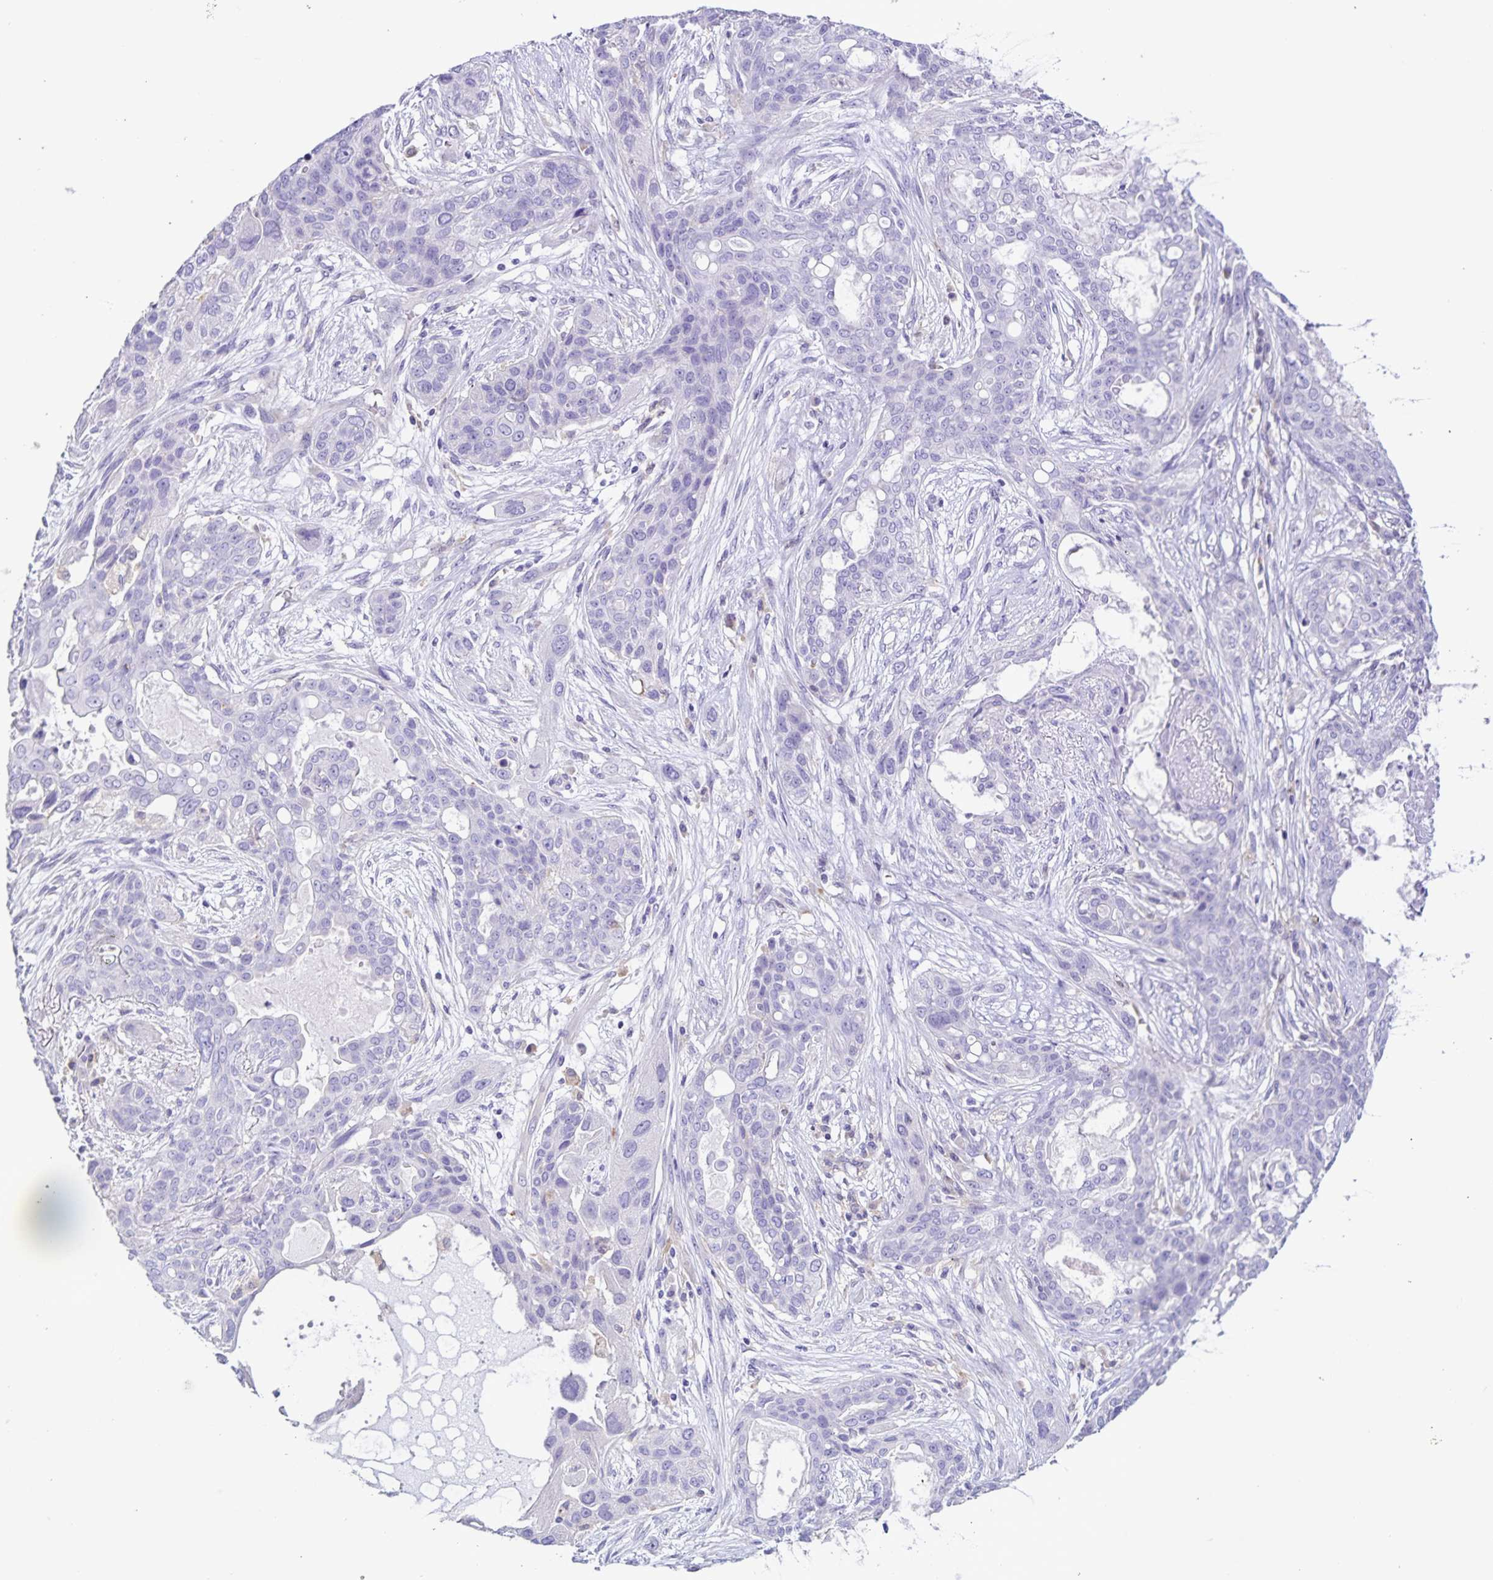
{"staining": {"intensity": "negative", "quantity": "none", "location": "none"}, "tissue": "lung cancer", "cell_type": "Tumor cells", "image_type": "cancer", "snomed": [{"axis": "morphology", "description": "Squamous cell carcinoma, NOS"}, {"axis": "topography", "description": "Lung"}], "caption": "Immunohistochemistry histopathology image of neoplastic tissue: lung cancer (squamous cell carcinoma) stained with DAB (3,3'-diaminobenzidine) demonstrates no significant protein expression in tumor cells. (DAB immunohistochemistry, high magnification).", "gene": "BOLL", "patient": {"sex": "female", "age": 70}}